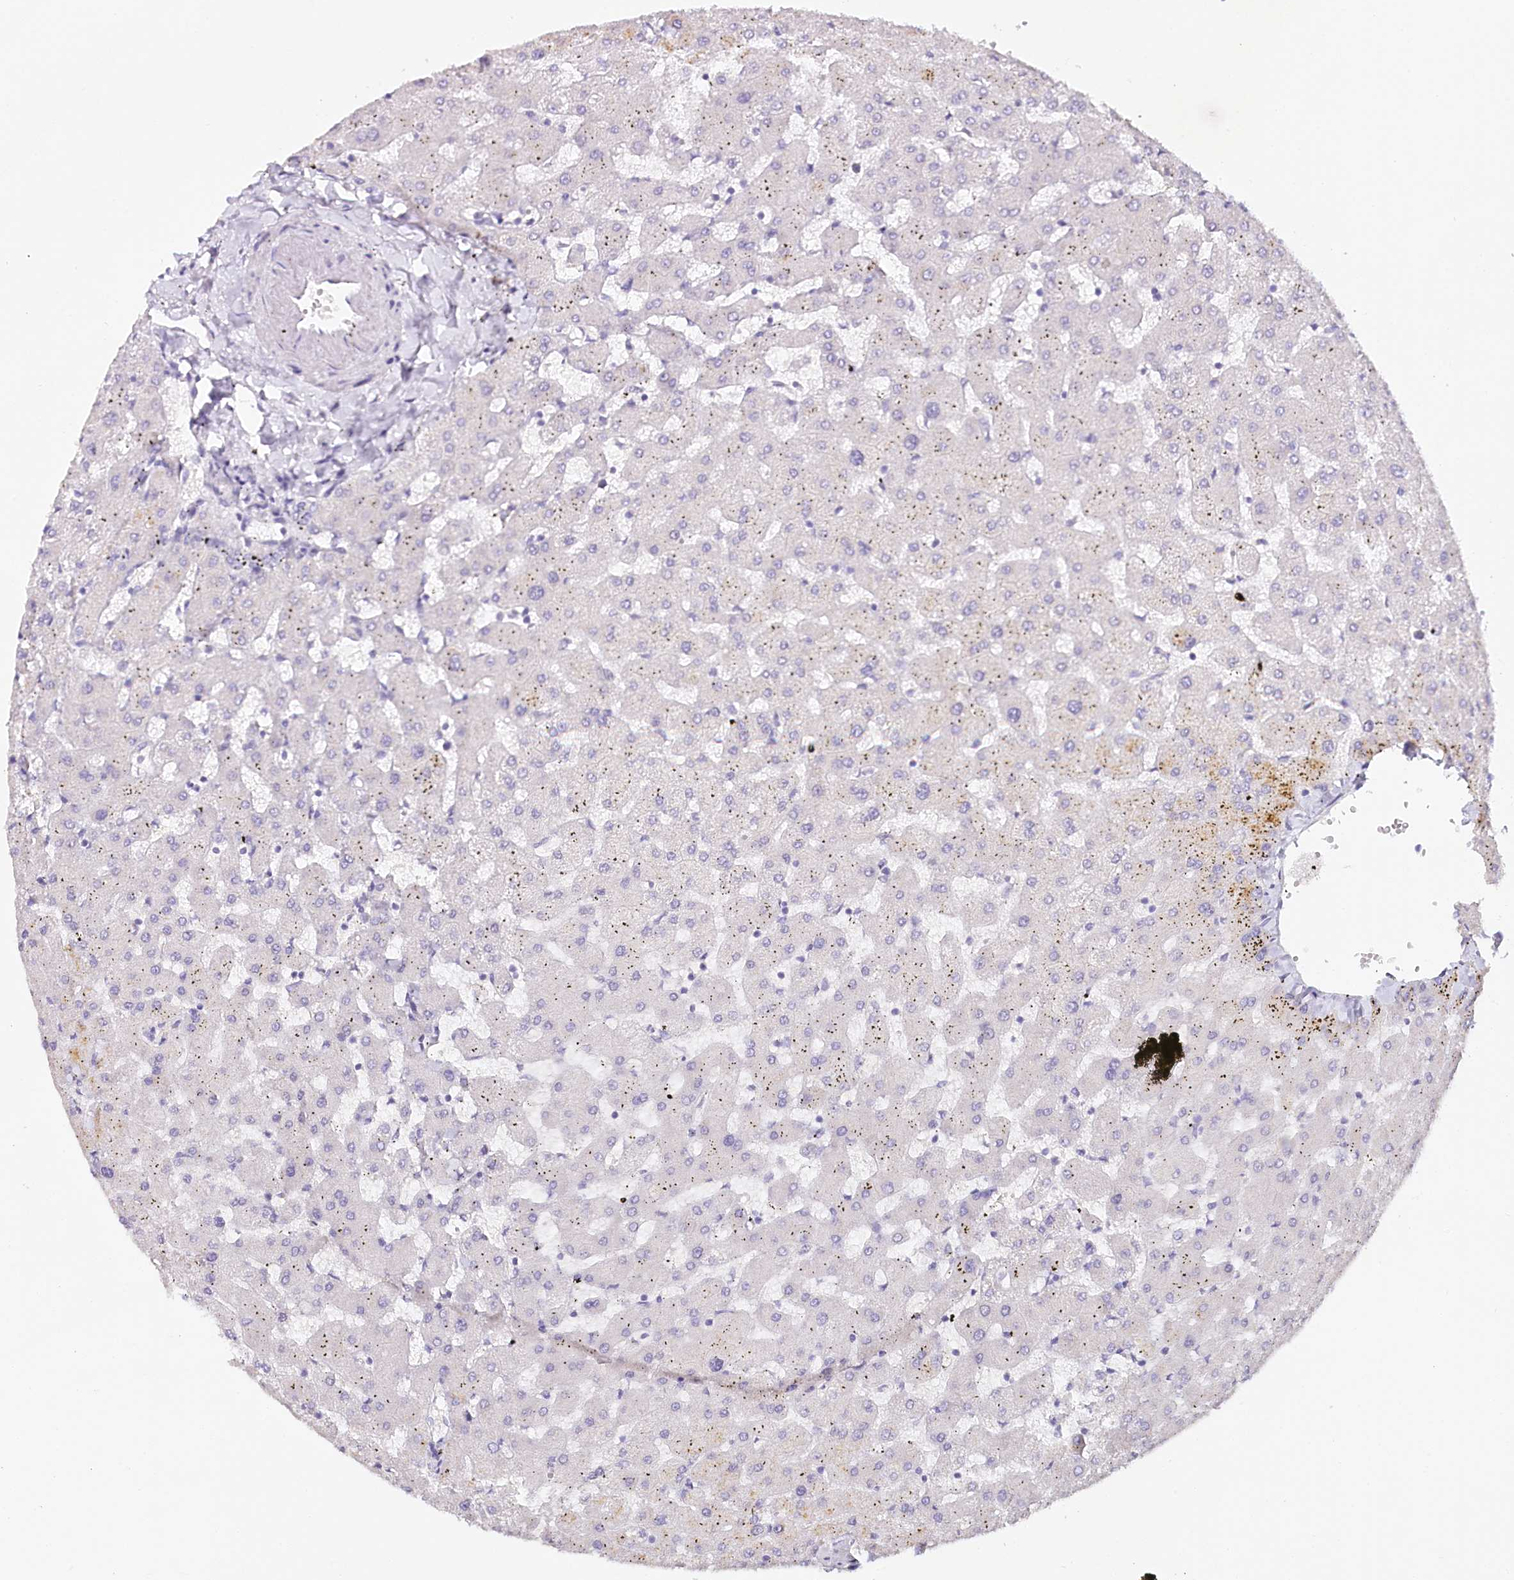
{"staining": {"intensity": "negative", "quantity": "none", "location": "none"}, "tissue": "liver", "cell_type": "Cholangiocytes", "image_type": "normal", "snomed": [{"axis": "morphology", "description": "Normal tissue, NOS"}, {"axis": "topography", "description": "Liver"}], "caption": "Normal liver was stained to show a protein in brown. There is no significant staining in cholangiocytes.", "gene": "TP53", "patient": {"sex": "female", "age": 63}}